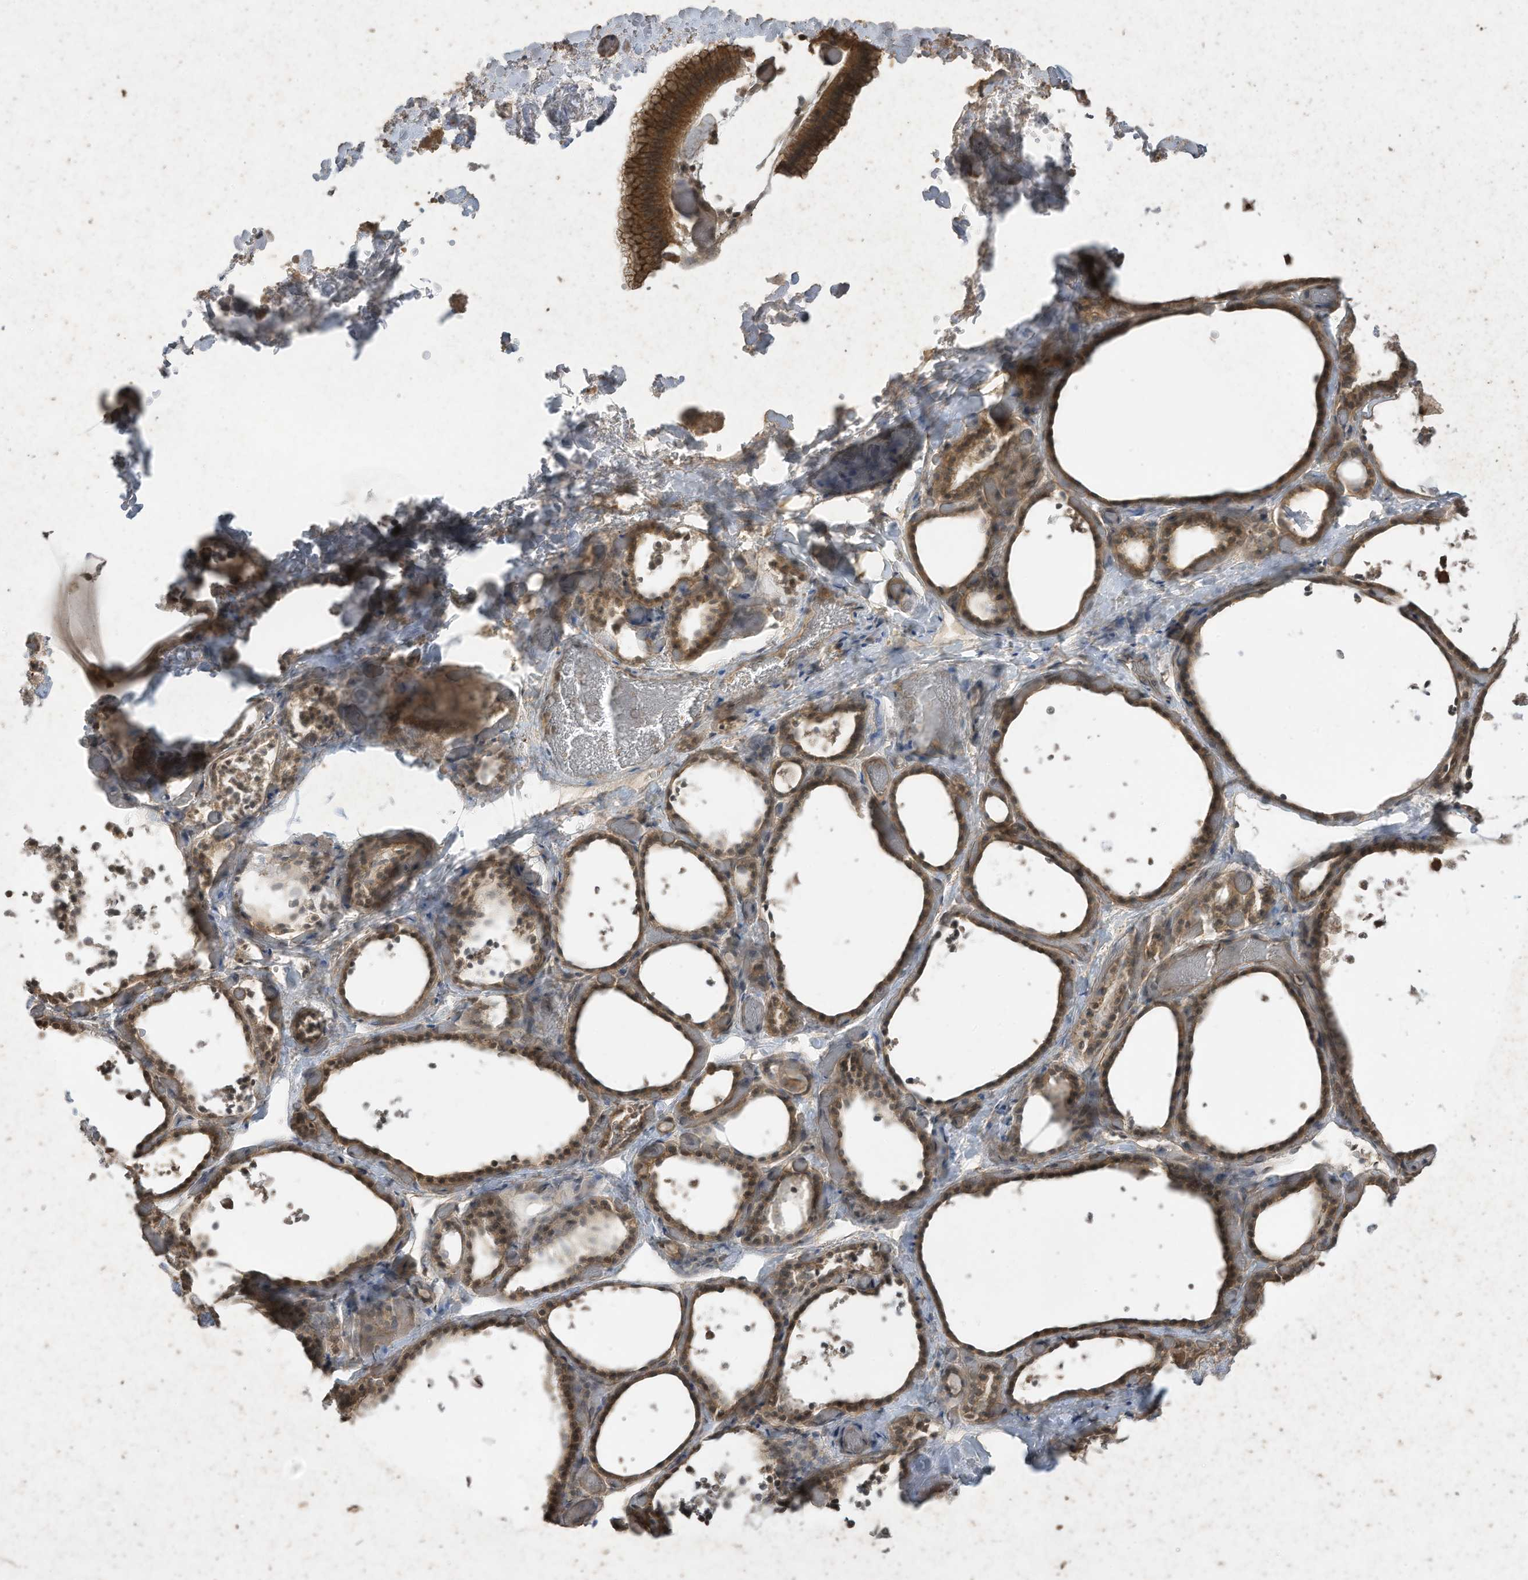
{"staining": {"intensity": "moderate", "quantity": ">75%", "location": "cytoplasmic/membranous"}, "tissue": "thyroid gland", "cell_type": "Glandular cells", "image_type": "normal", "snomed": [{"axis": "morphology", "description": "Normal tissue, NOS"}, {"axis": "topography", "description": "Thyroid gland"}], "caption": "This photomicrograph reveals immunohistochemistry staining of benign human thyroid gland, with medium moderate cytoplasmic/membranous positivity in about >75% of glandular cells.", "gene": "MATN2", "patient": {"sex": "female", "age": 44}}